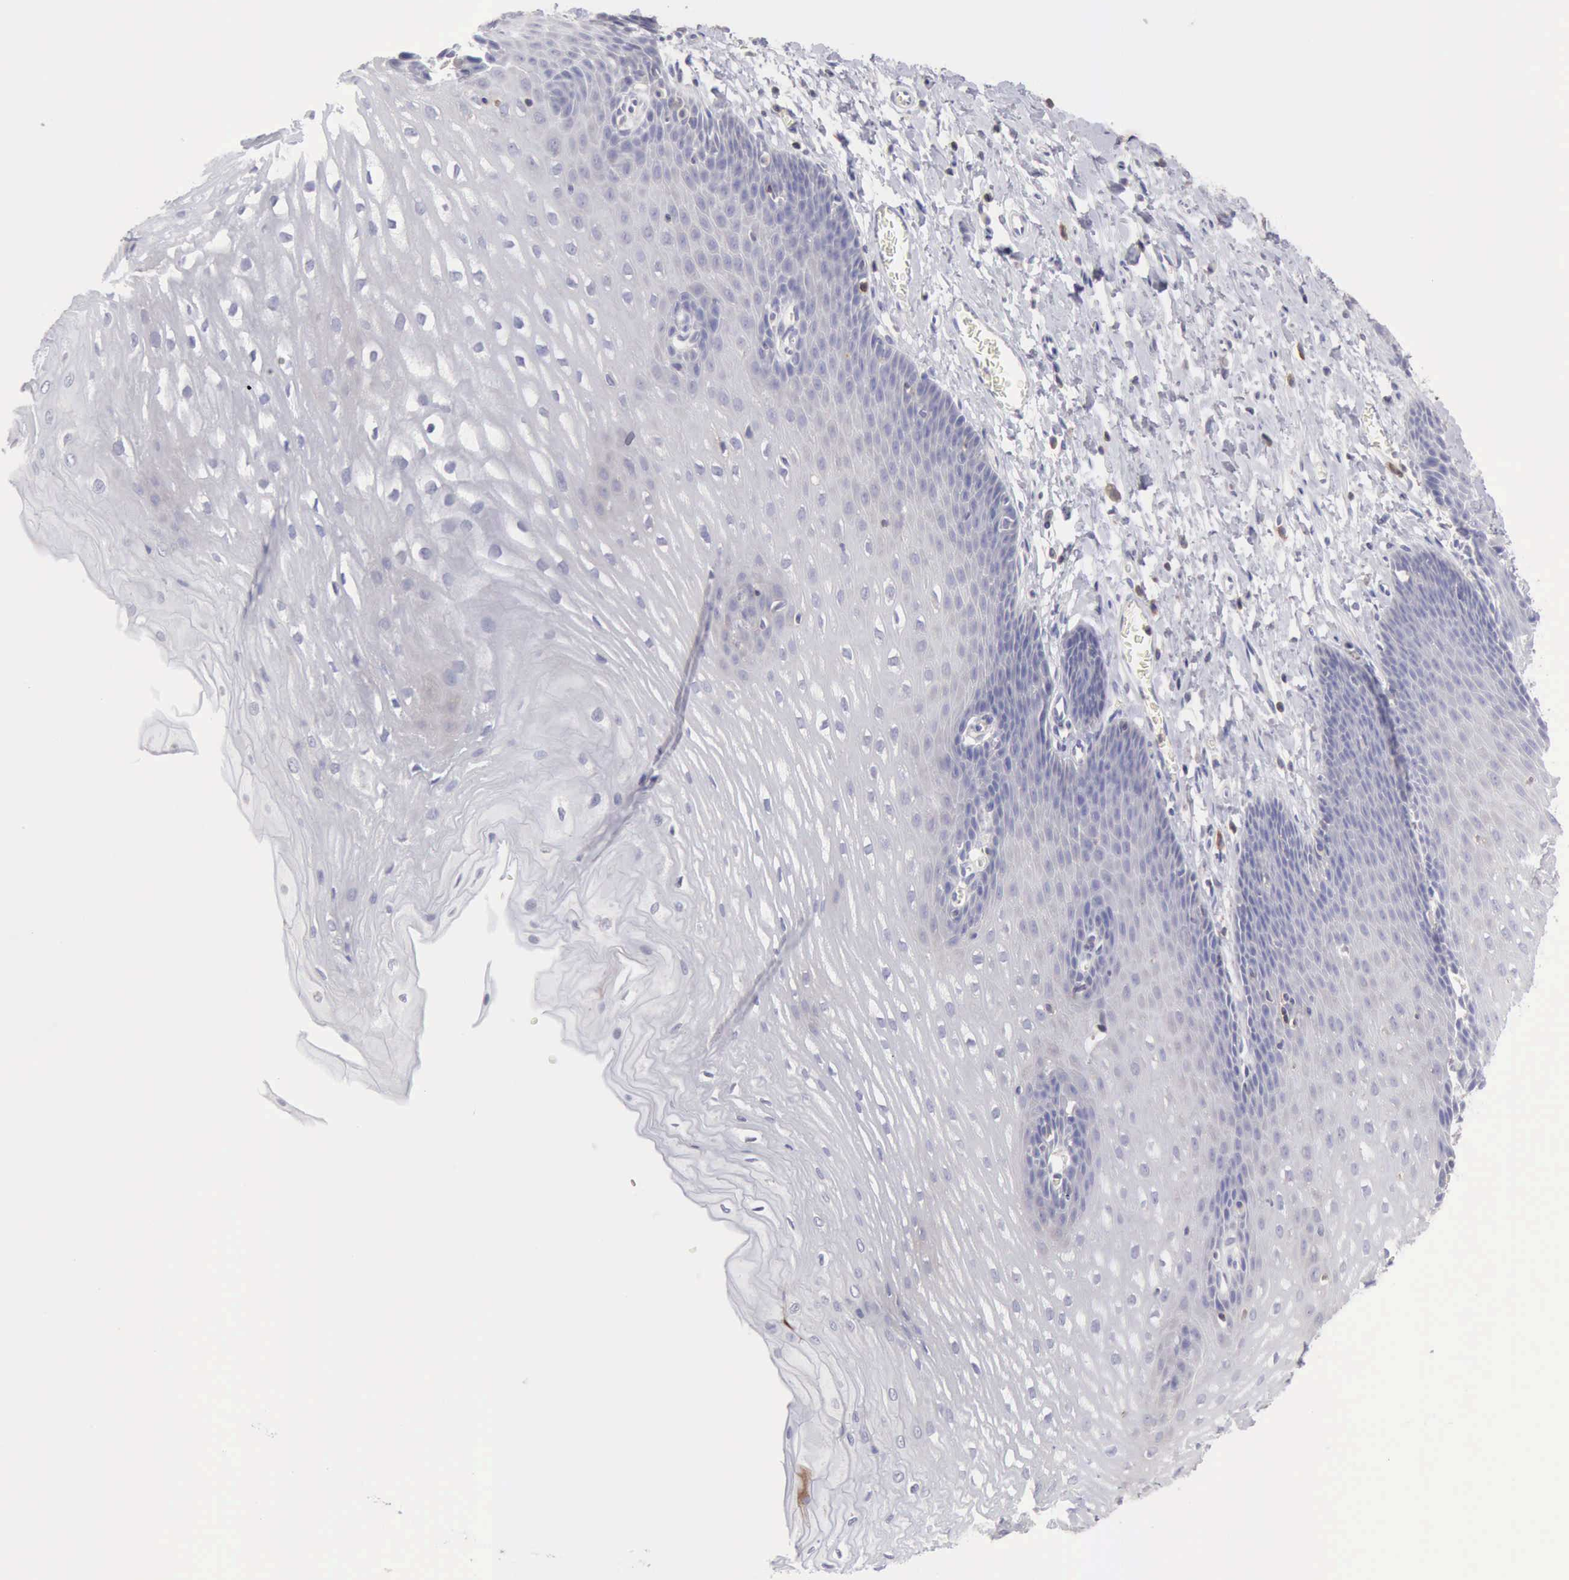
{"staining": {"intensity": "negative", "quantity": "none", "location": "none"}, "tissue": "esophagus", "cell_type": "Squamous epithelial cells", "image_type": "normal", "snomed": [{"axis": "morphology", "description": "Normal tissue, NOS"}, {"axis": "topography", "description": "Esophagus"}], "caption": "This is a histopathology image of immunohistochemistry (IHC) staining of unremarkable esophagus, which shows no positivity in squamous epithelial cells.", "gene": "SASH3", "patient": {"sex": "male", "age": 70}}